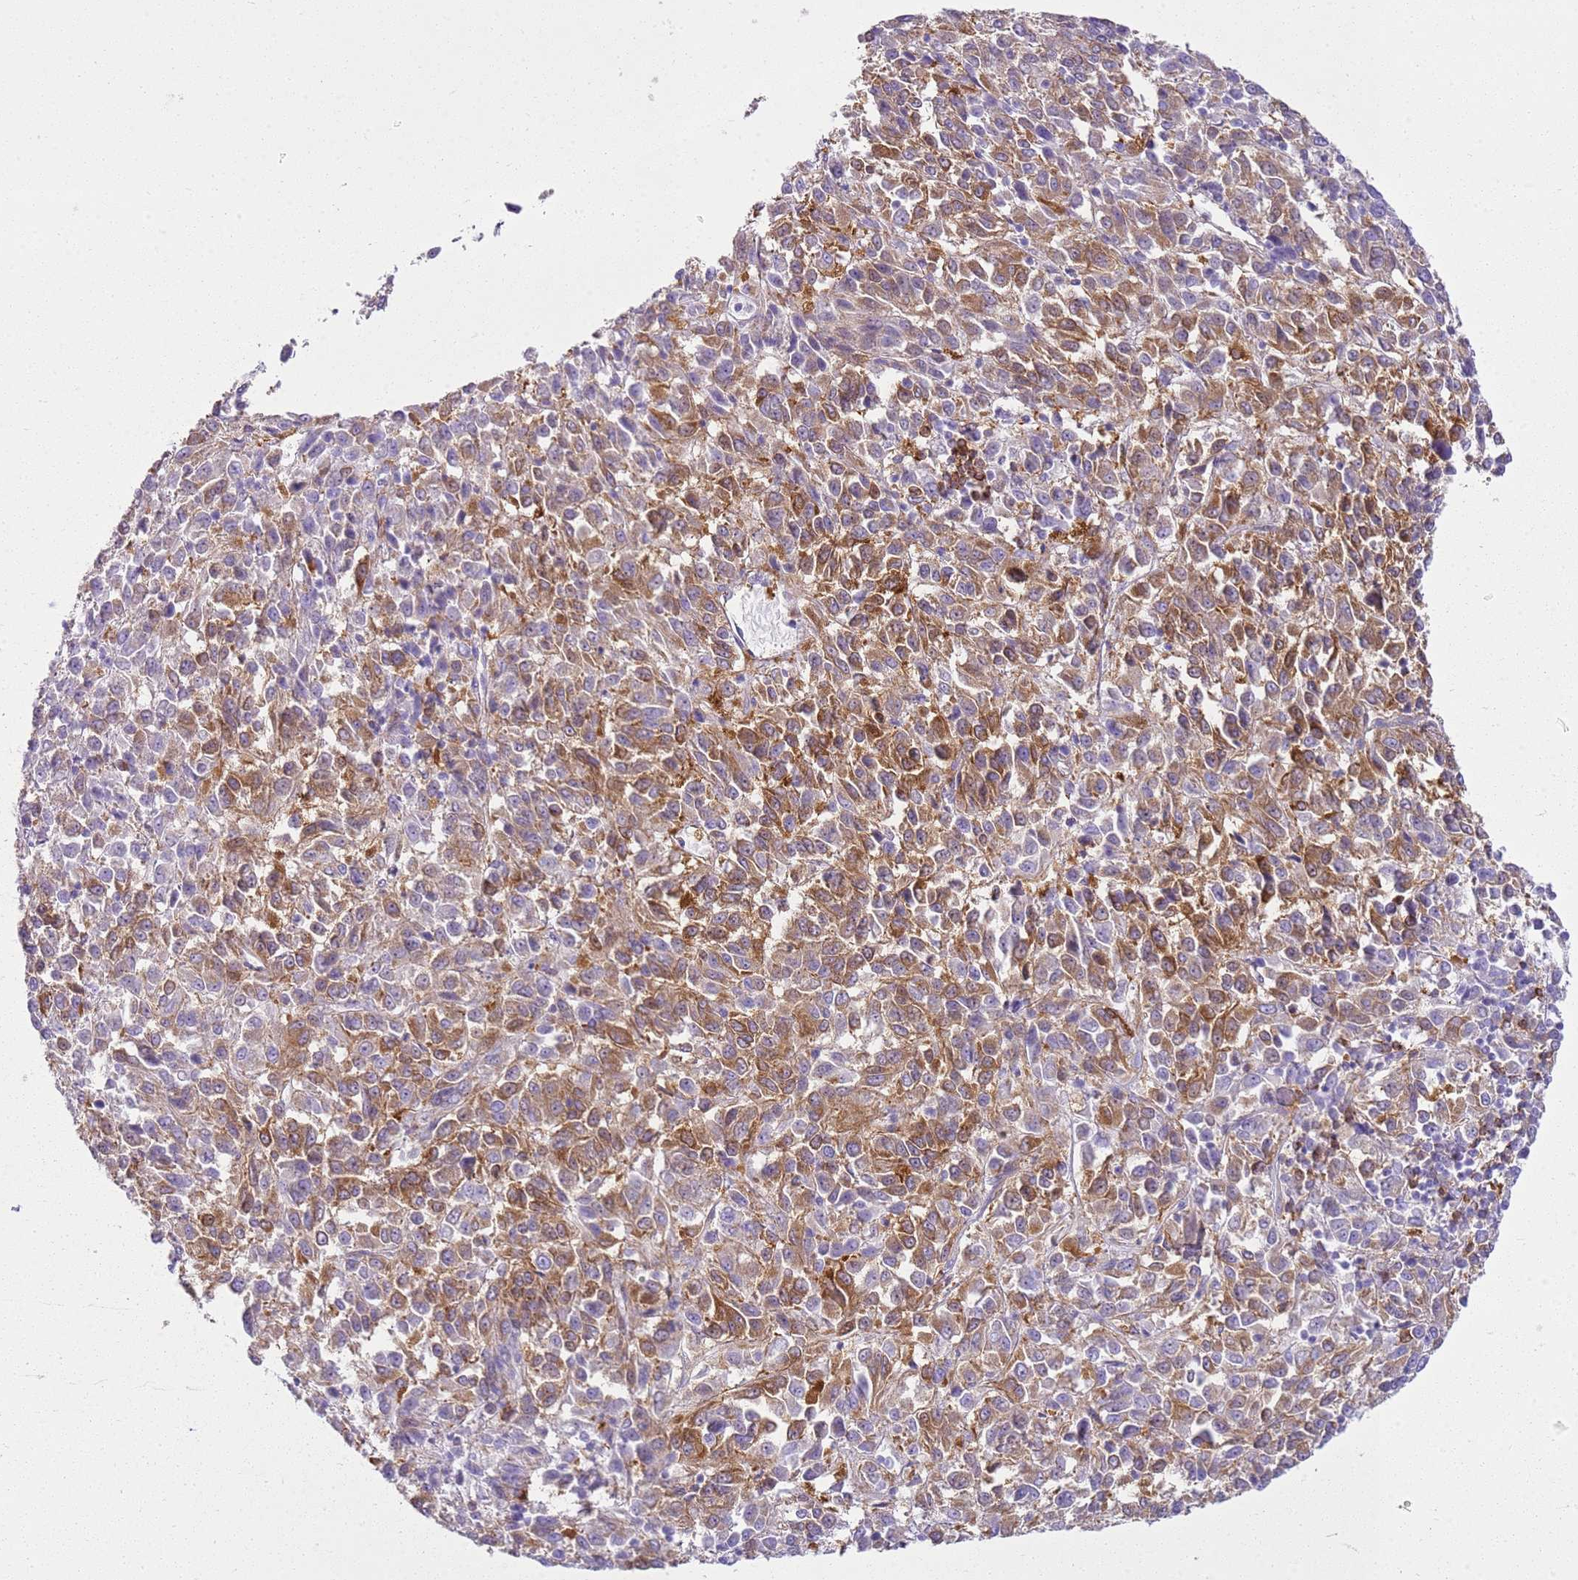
{"staining": {"intensity": "moderate", "quantity": "25%-75%", "location": "cytoplasmic/membranous"}, "tissue": "melanoma", "cell_type": "Tumor cells", "image_type": "cancer", "snomed": [{"axis": "morphology", "description": "Malignant melanoma, Metastatic site"}, {"axis": "topography", "description": "Lung"}], "caption": "Immunohistochemistry (IHC) image of neoplastic tissue: human melanoma stained using immunohistochemistry (IHC) demonstrates medium levels of moderate protein expression localized specifically in the cytoplasmic/membranous of tumor cells, appearing as a cytoplasmic/membranous brown color.", "gene": "SNX21", "patient": {"sex": "male", "age": 64}}